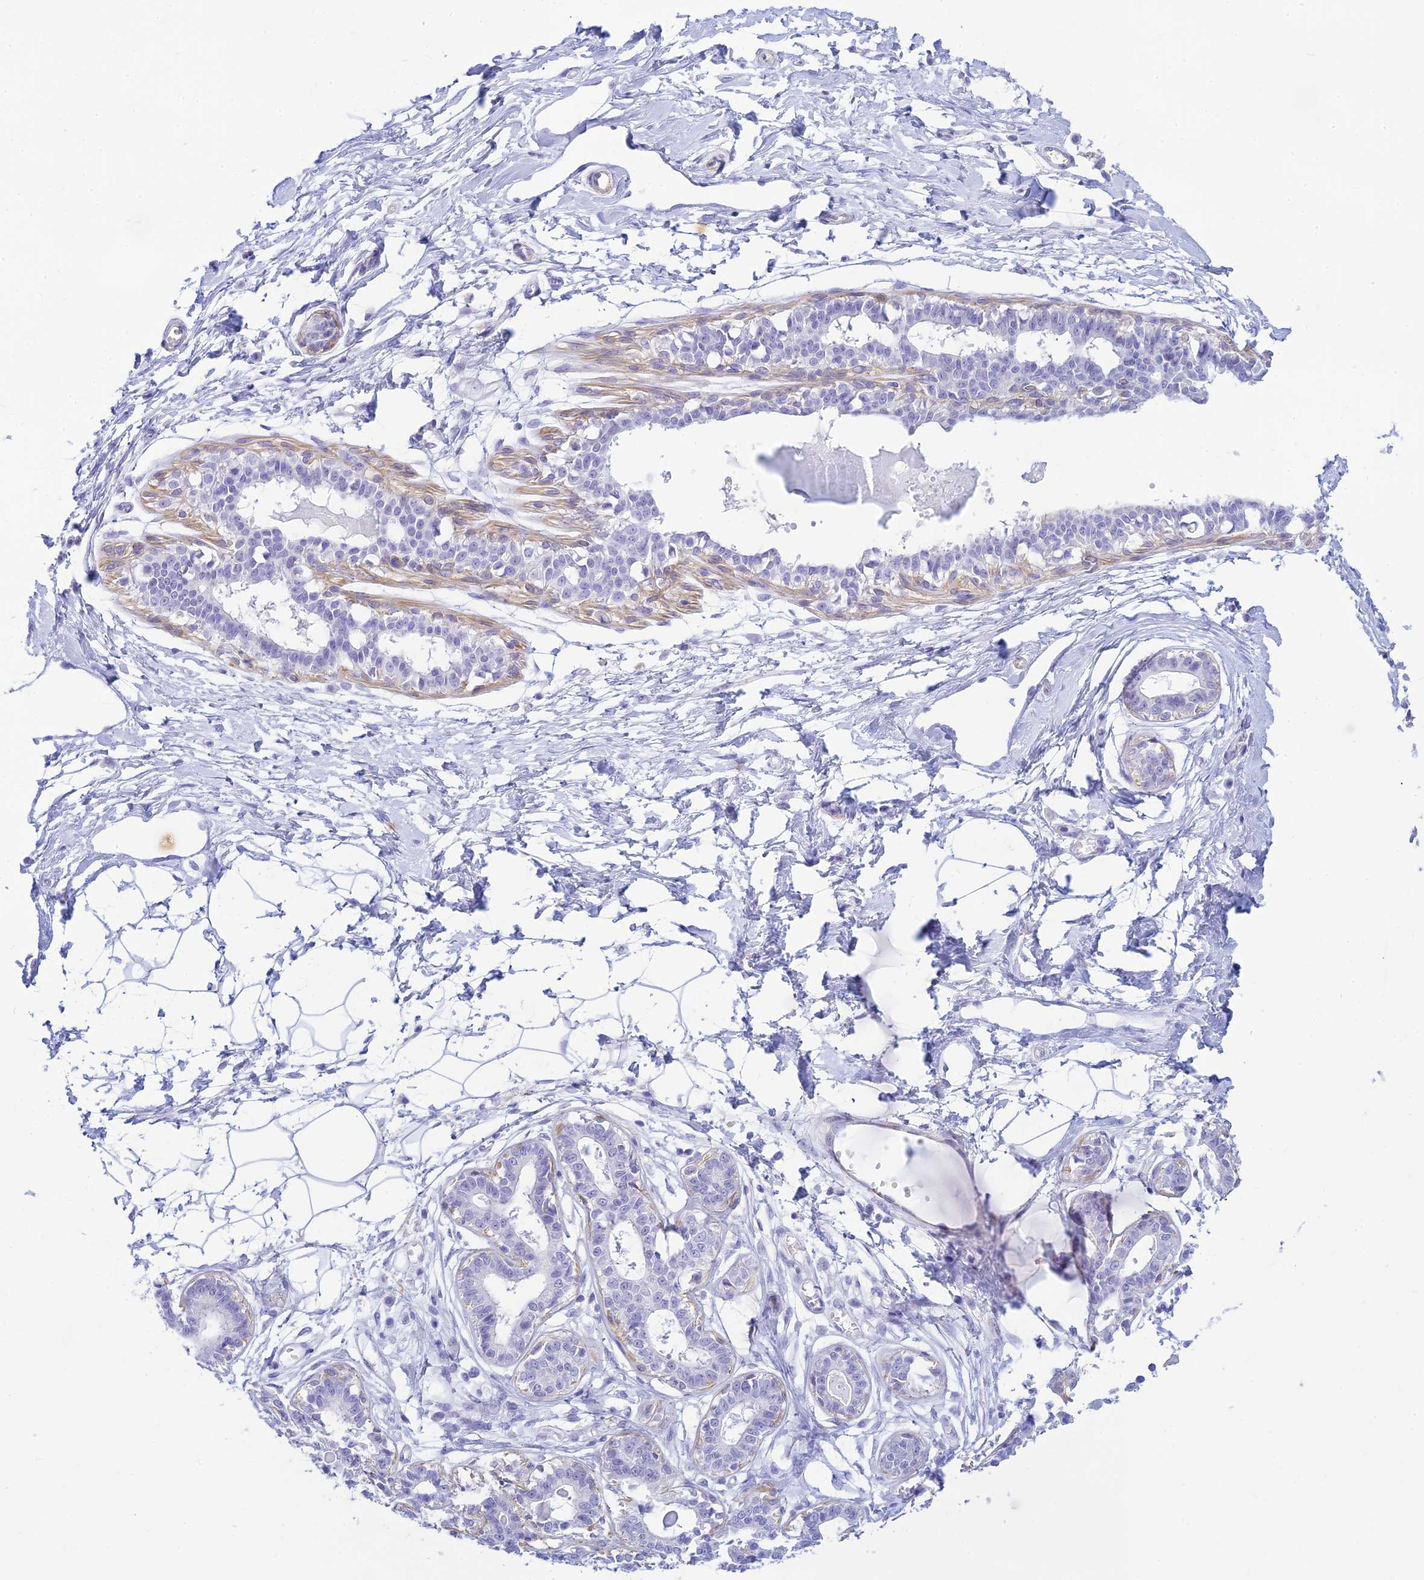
{"staining": {"intensity": "negative", "quantity": "none", "location": "none"}, "tissue": "breast", "cell_type": "Adipocytes", "image_type": "normal", "snomed": [{"axis": "morphology", "description": "Normal tissue, NOS"}, {"axis": "topography", "description": "Breast"}], "caption": "This is an immunohistochemistry (IHC) micrograph of normal human breast. There is no expression in adipocytes.", "gene": "FBXW4", "patient": {"sex": "female", "age": 45}}